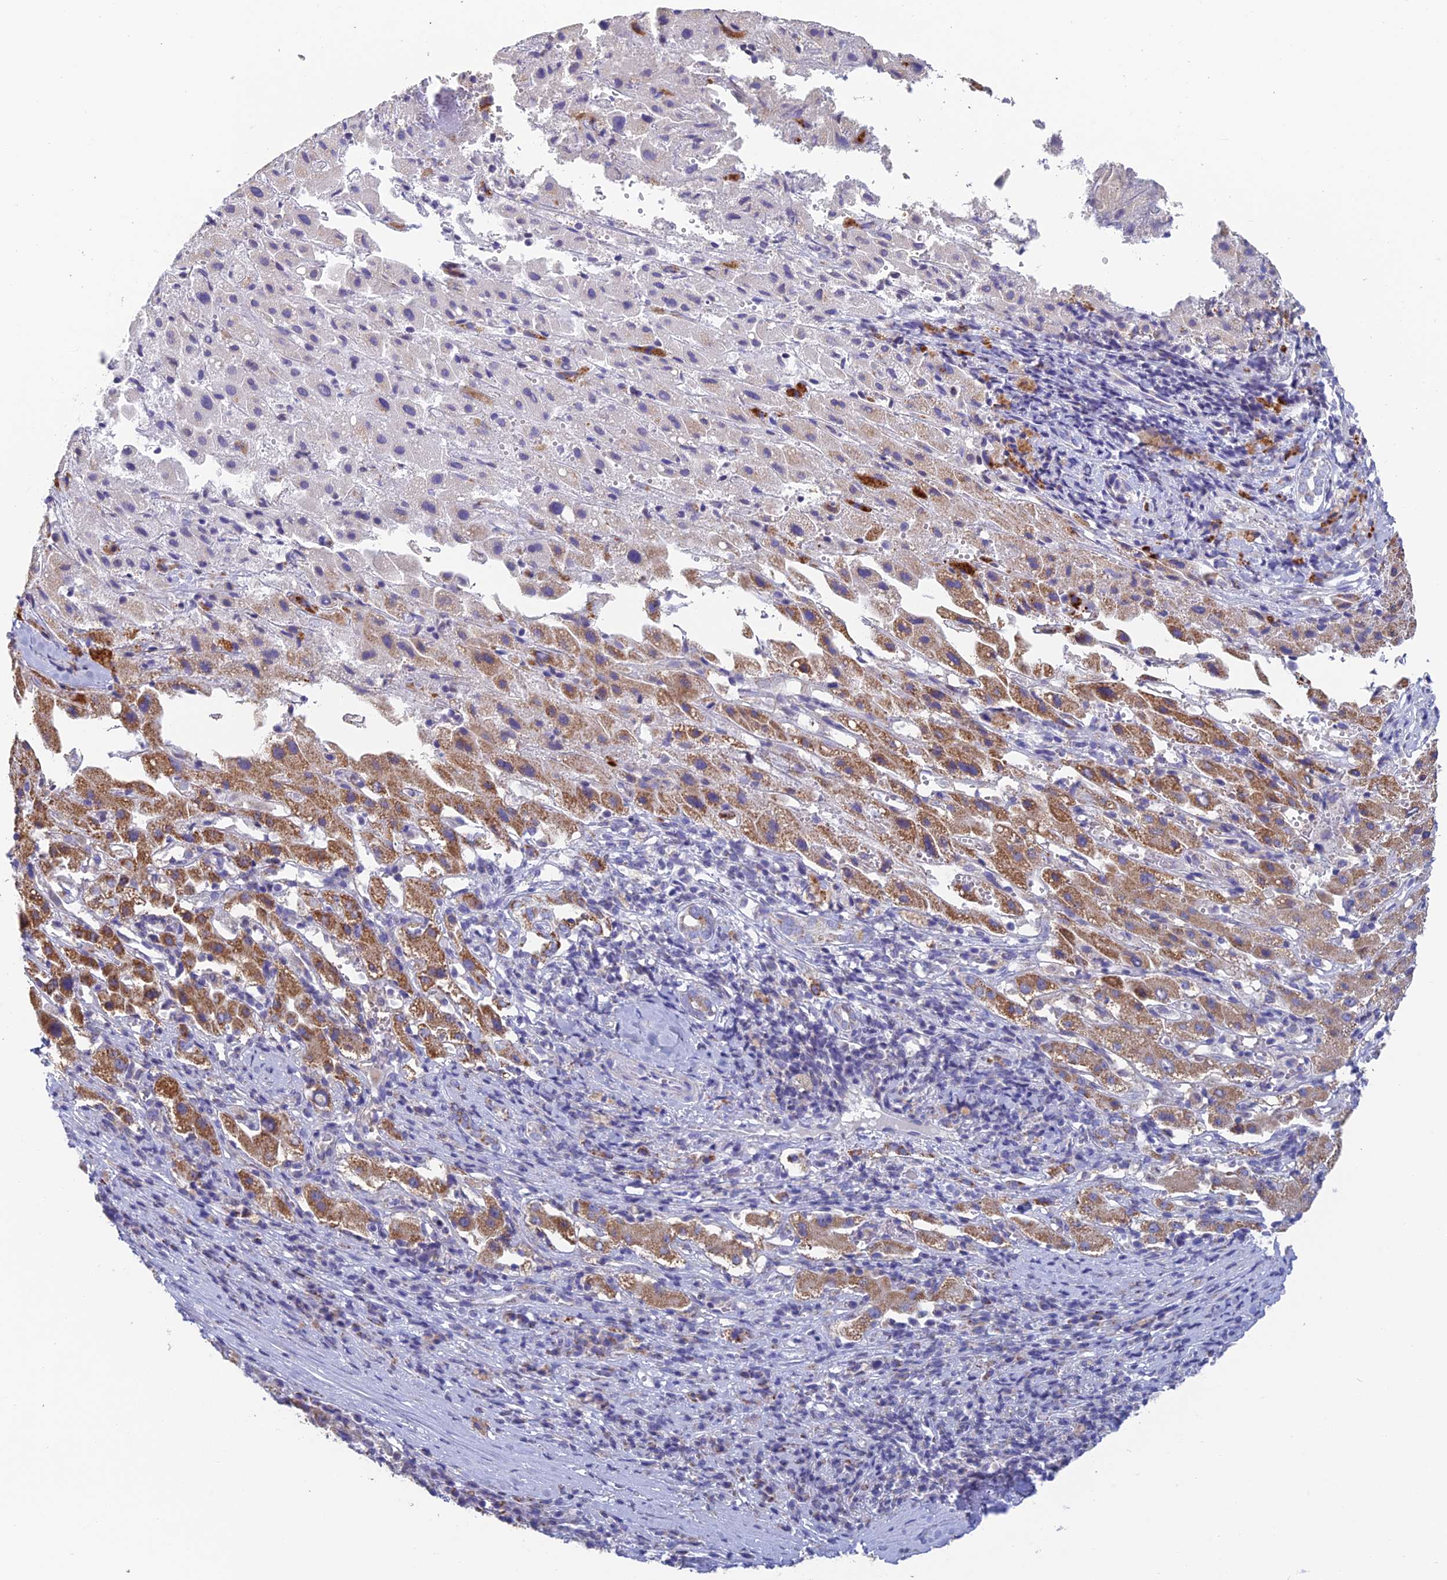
{"staining": {"intensity": "moderate", "quantity": "<25%", "location": "cytoplasmic/membranous"}, "tissue": "liver cancer", "cell_type": "Tumor cells", "image_type": "cancer", "snomed": [{"axis": "morphology", "description": "Carcinoma, Hepatocellular, NOS"}, {"axis": "topography", "description": "Liver"}], "caption": "A histopathology image of liver cancer stained for a protein reveals moderate cytoplasmic/membranous brown staining in tumor cells.", "gene": "REXO5", "patient": {"sex": "female", "age": 58}}